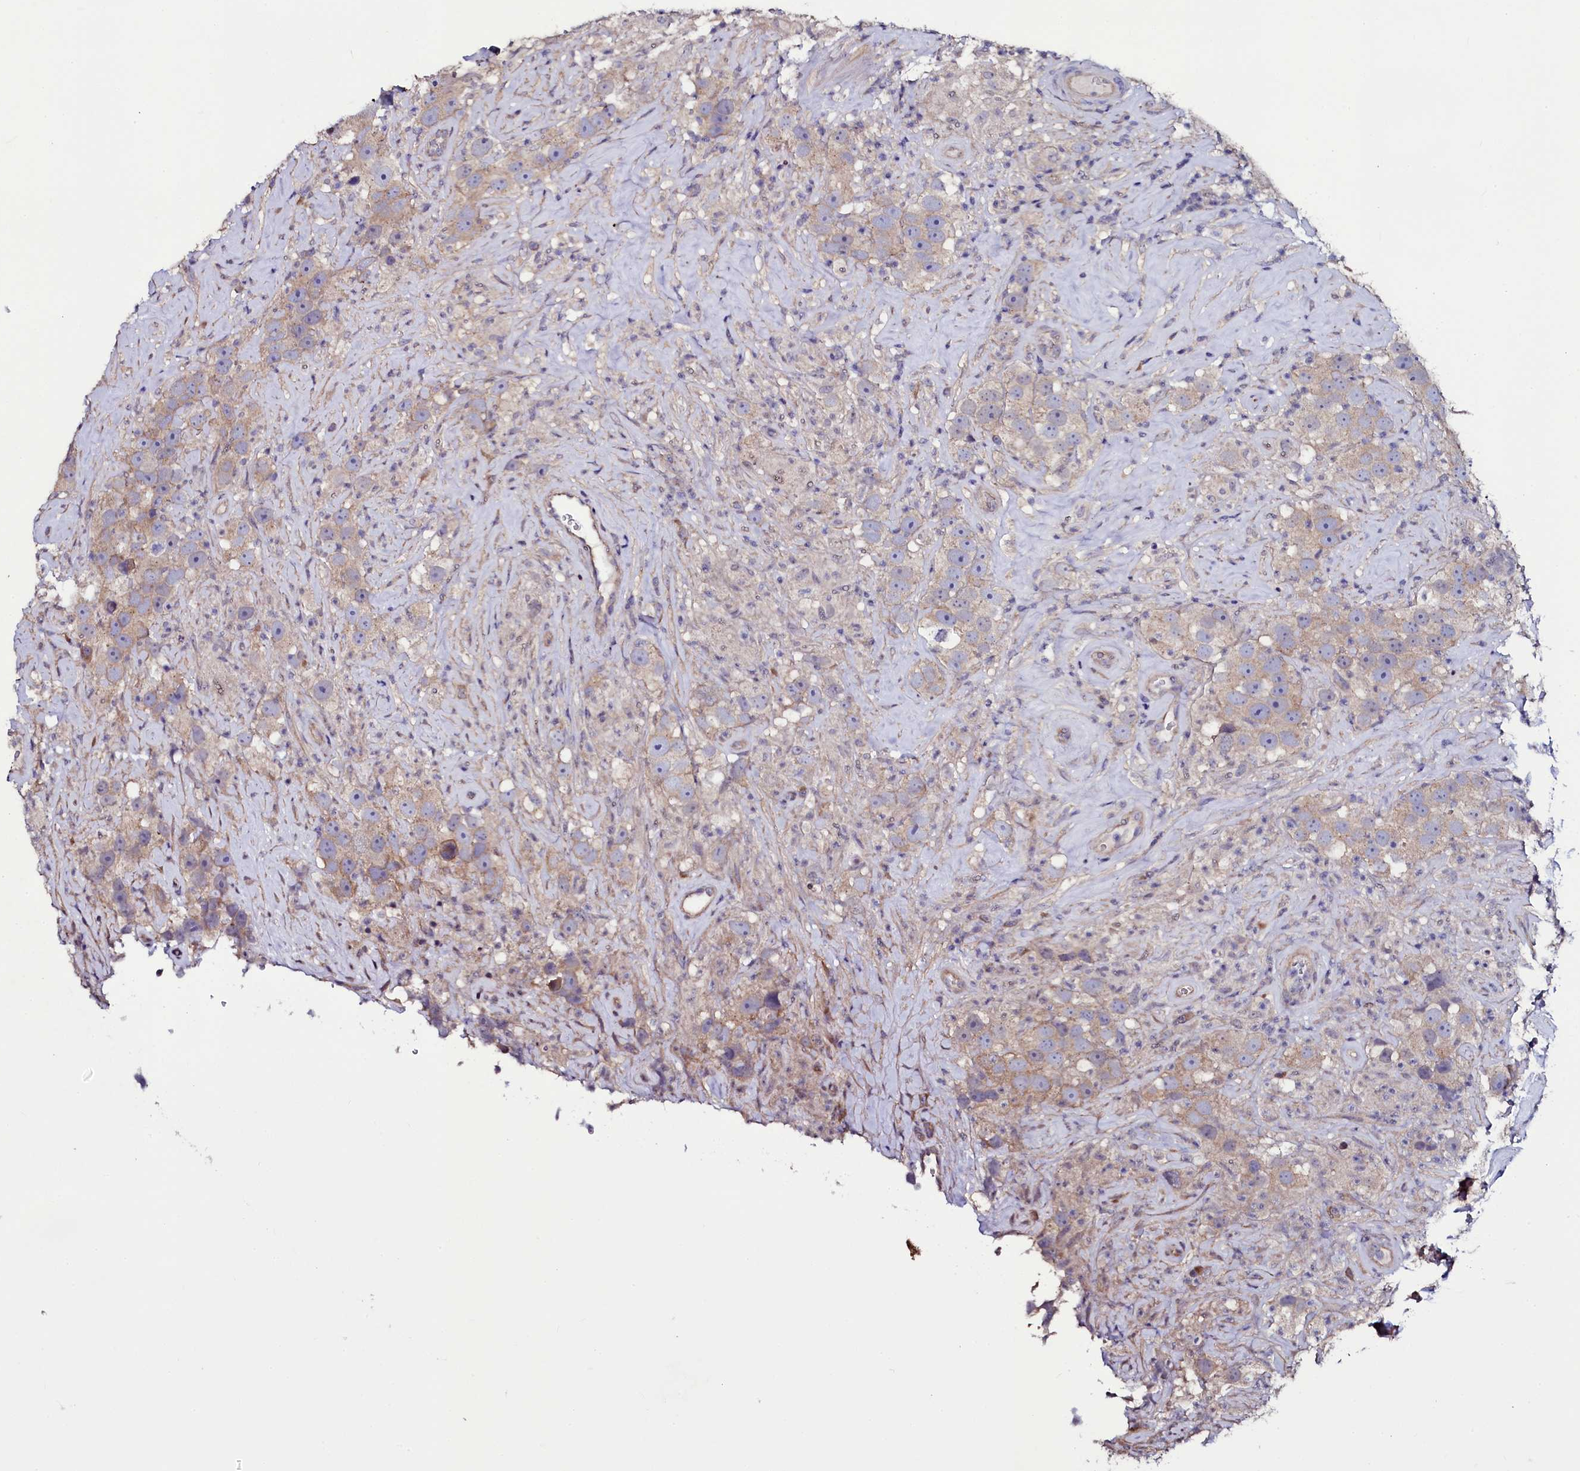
{"staining": {"intensity": "moderate", "quantity": "<25%", "location": "cytoplasmic/membranous"}, "tissue": "testis cancer", "cell_type": "Tumor cells", "image_type": "cancer", "snomed": [{"axis": "morphology", "description": "Seminoma, NOS"}, {"axis": "topography", "description": "Testis"}], "caption": "The immunohistochemical stain highlights moderate cytoplasmic/membranous positivity in tumor cells of testis cancer tissue.", "gene": "USPL1", "patient": {"sex": "male", "age": 49}}